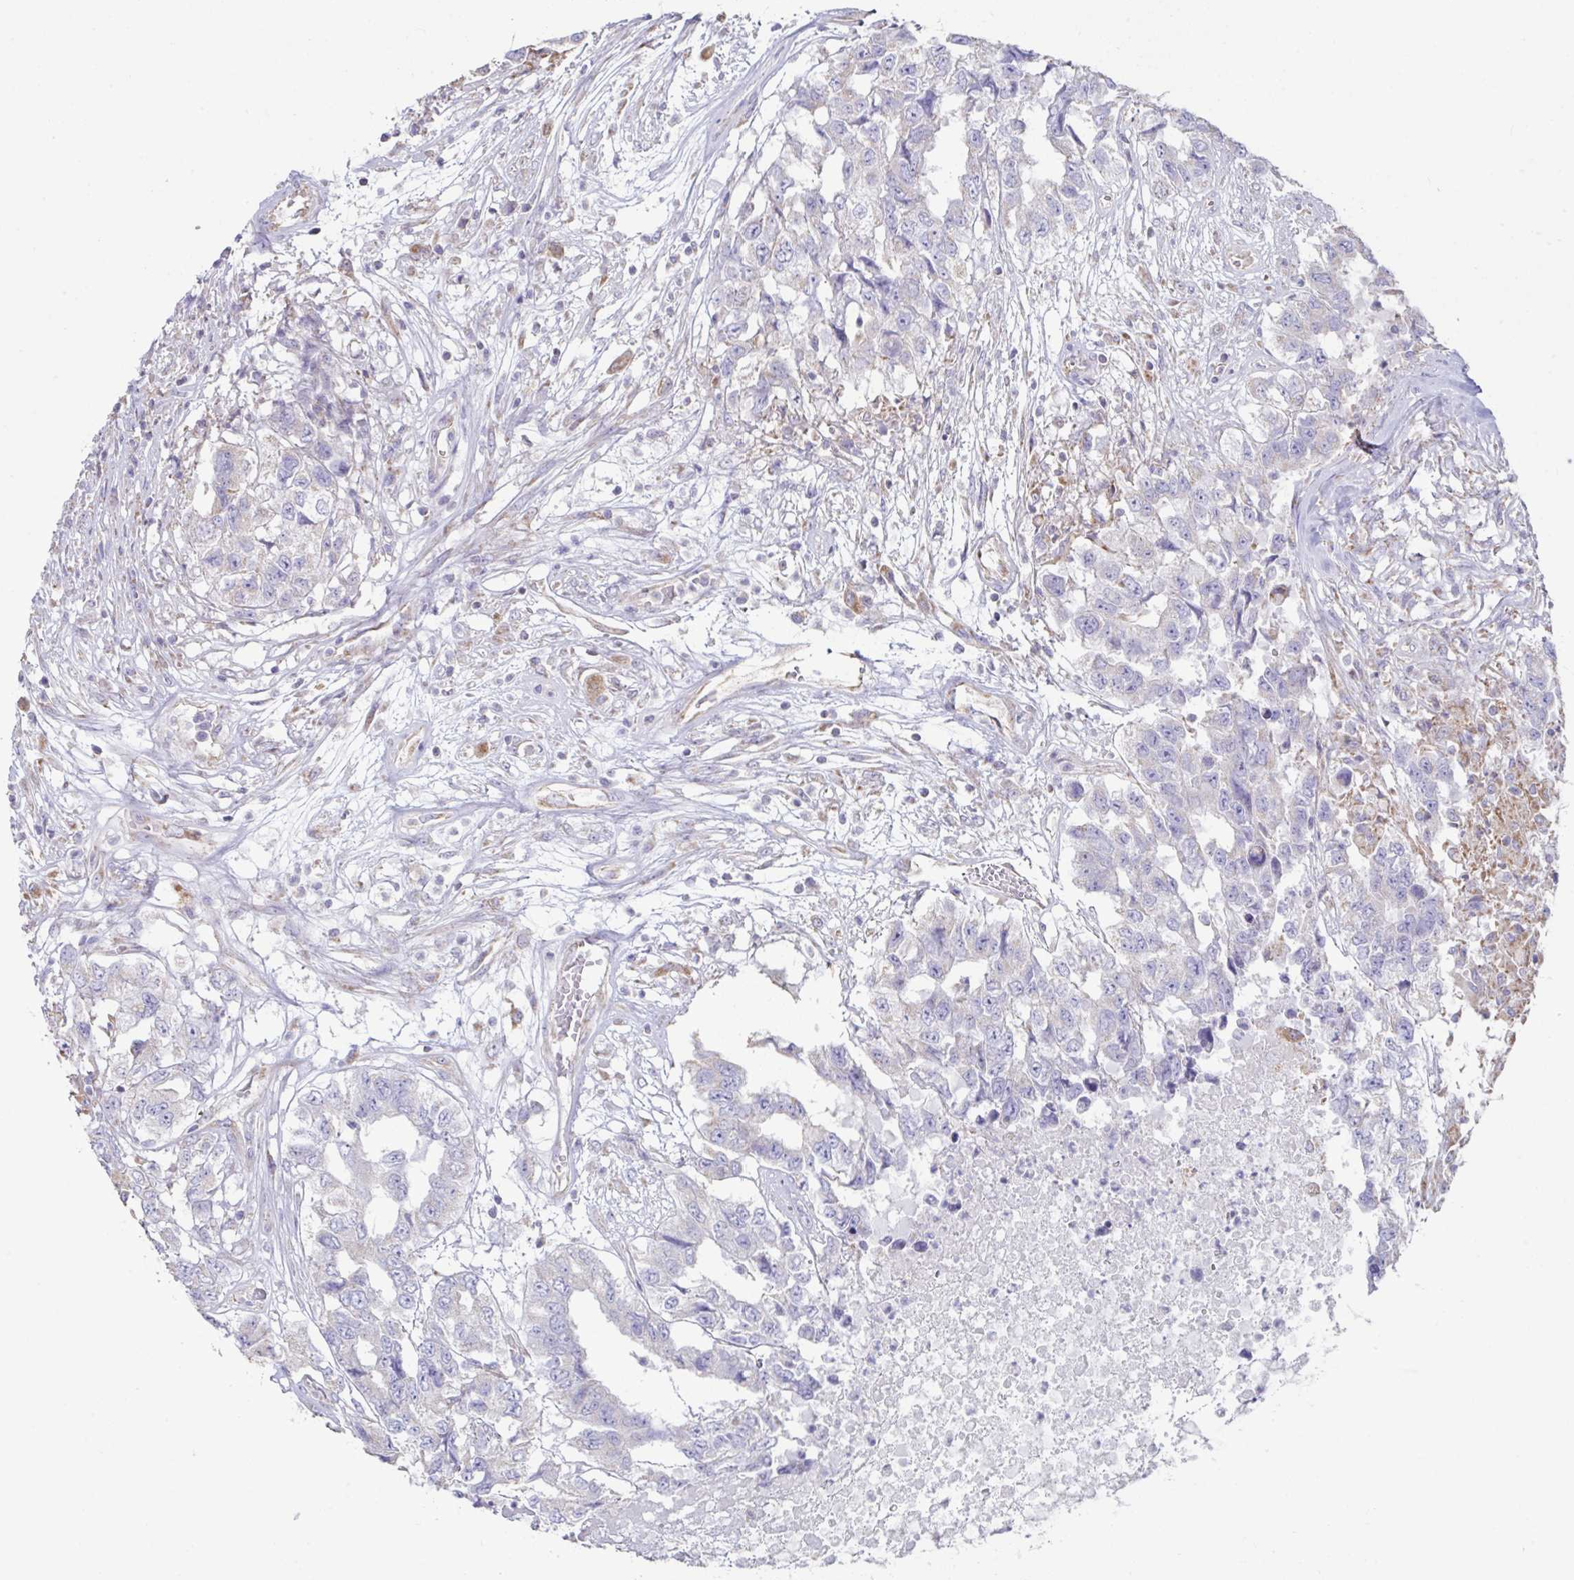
{"staining": {"intensity": "negative", "quantity": "none", "location": "none"}, "tissue": "testis cancer", "cell_type": "Tumor cells", "image_type": "cancer", "snomed": [{"axis": "morphology", "description": "Carcinoma, Embryonal, NOS"}, {"axis": "topography", "description": "Testis"}], "caption": "High magnification brightfield microscopy of testis embryonal carcinoma stained with DAB (3,3'-diaminobenzidine) (brown) and counterstained with hematoxylin (blue): tumor cells show no significant expression. (DAB IHC with hematoxylin counter stain).", "gene": "DOK7", "patient": {"sex": "male", "age": 83}}